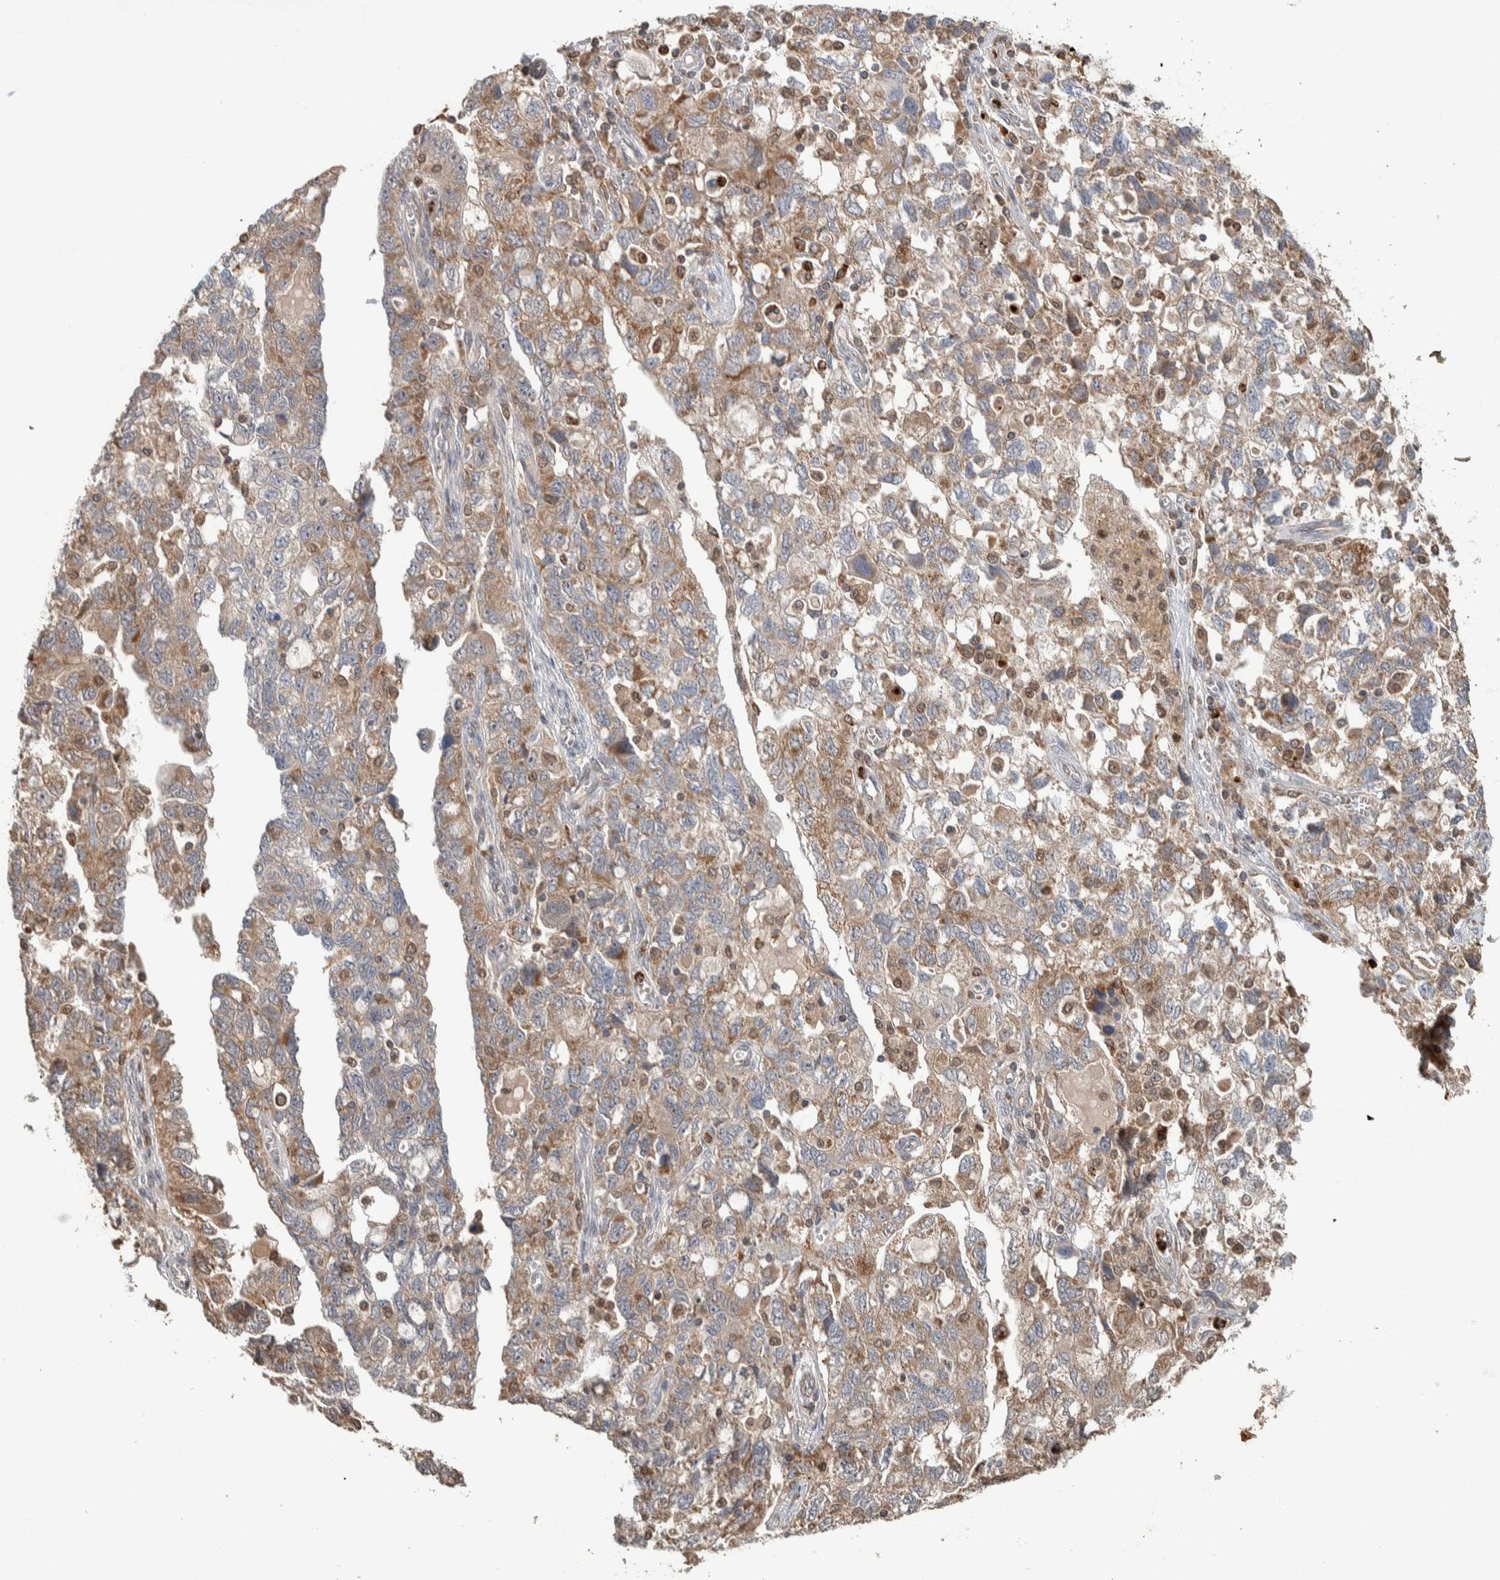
{"staining": {"intensity": "weak", "quantity": ">75%", "location": "cytoplasmic/membranous"}, "tissue": "ovarian cancer", "cell_type": "Tumor cells", "image_type": "cancer", "snomed": [{"axis": "morphology", "description": "Carcinoma, NOS"}, {"axis": "morphology", "description": "Cystadenocarcinoma, serous, NOS"}, {"axis": "topography", "description": "Ovary"}], "caption": "Human ovarian cancer stained with a brown dye reveals weak cytoplasmic/membranous positive positivity in approximately >75% of tumor cells.", "gene": "VPS53", "patient": {"sex": "female", "age": 69}}